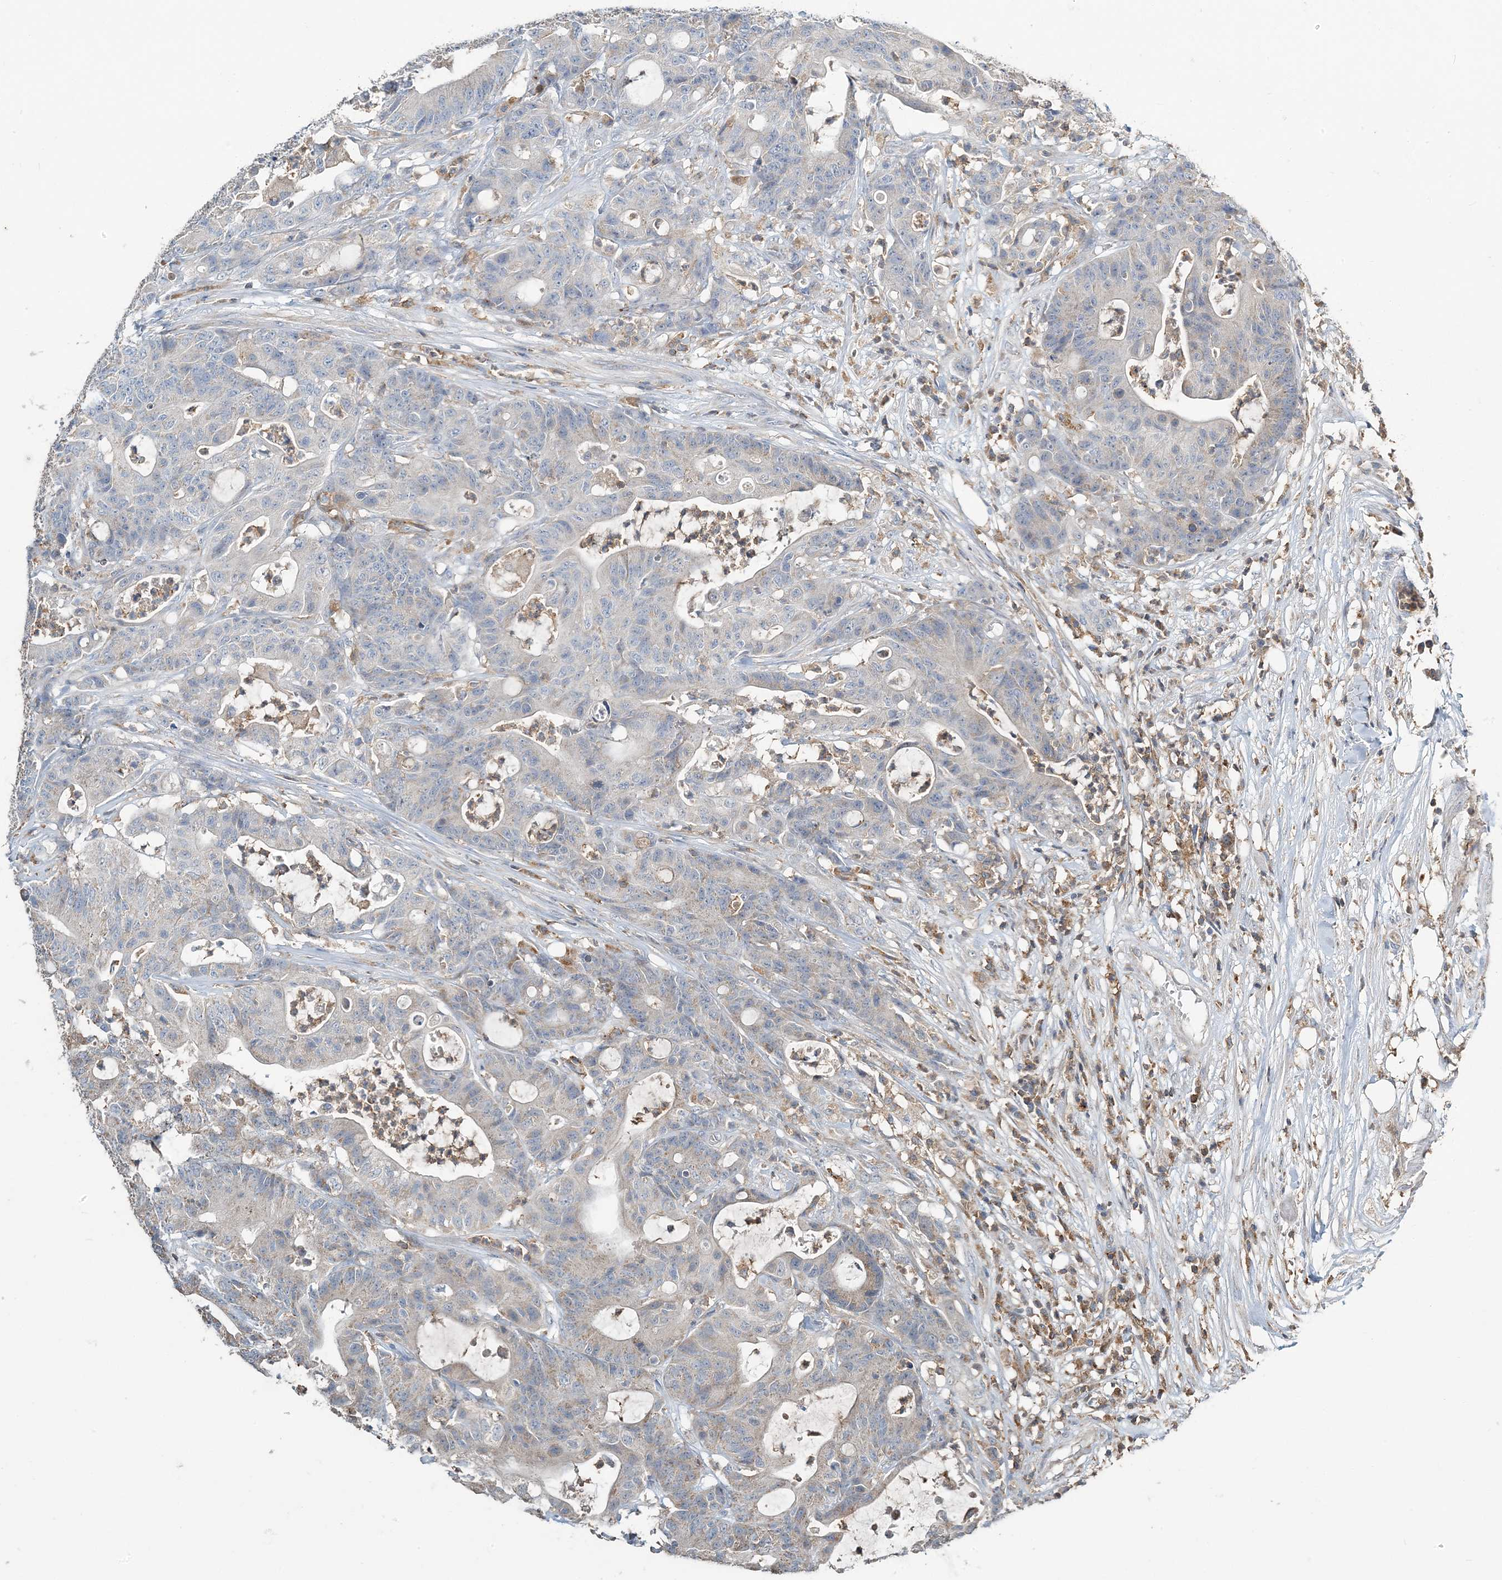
{"staining": {"intensity": "weak", "quantity": "<25%", "location": "cytoplasmic/membranous"}, "tissue": "colorectal cancer", "cell_type": "Tumor cells", "image_type": "cancer", "snomed": [{"axis": "morphology", "description": "Adenocarcinoma, NOS"}, {"axis": "topography", "description": "Colon"}], "caption": "Human colorectal adenocarcinoma stained for a protein using immunohistochemistry reveals no staining in tumor cells.", "gene": "TMLHE", "patient": {"sex": "female", "age": 84}}